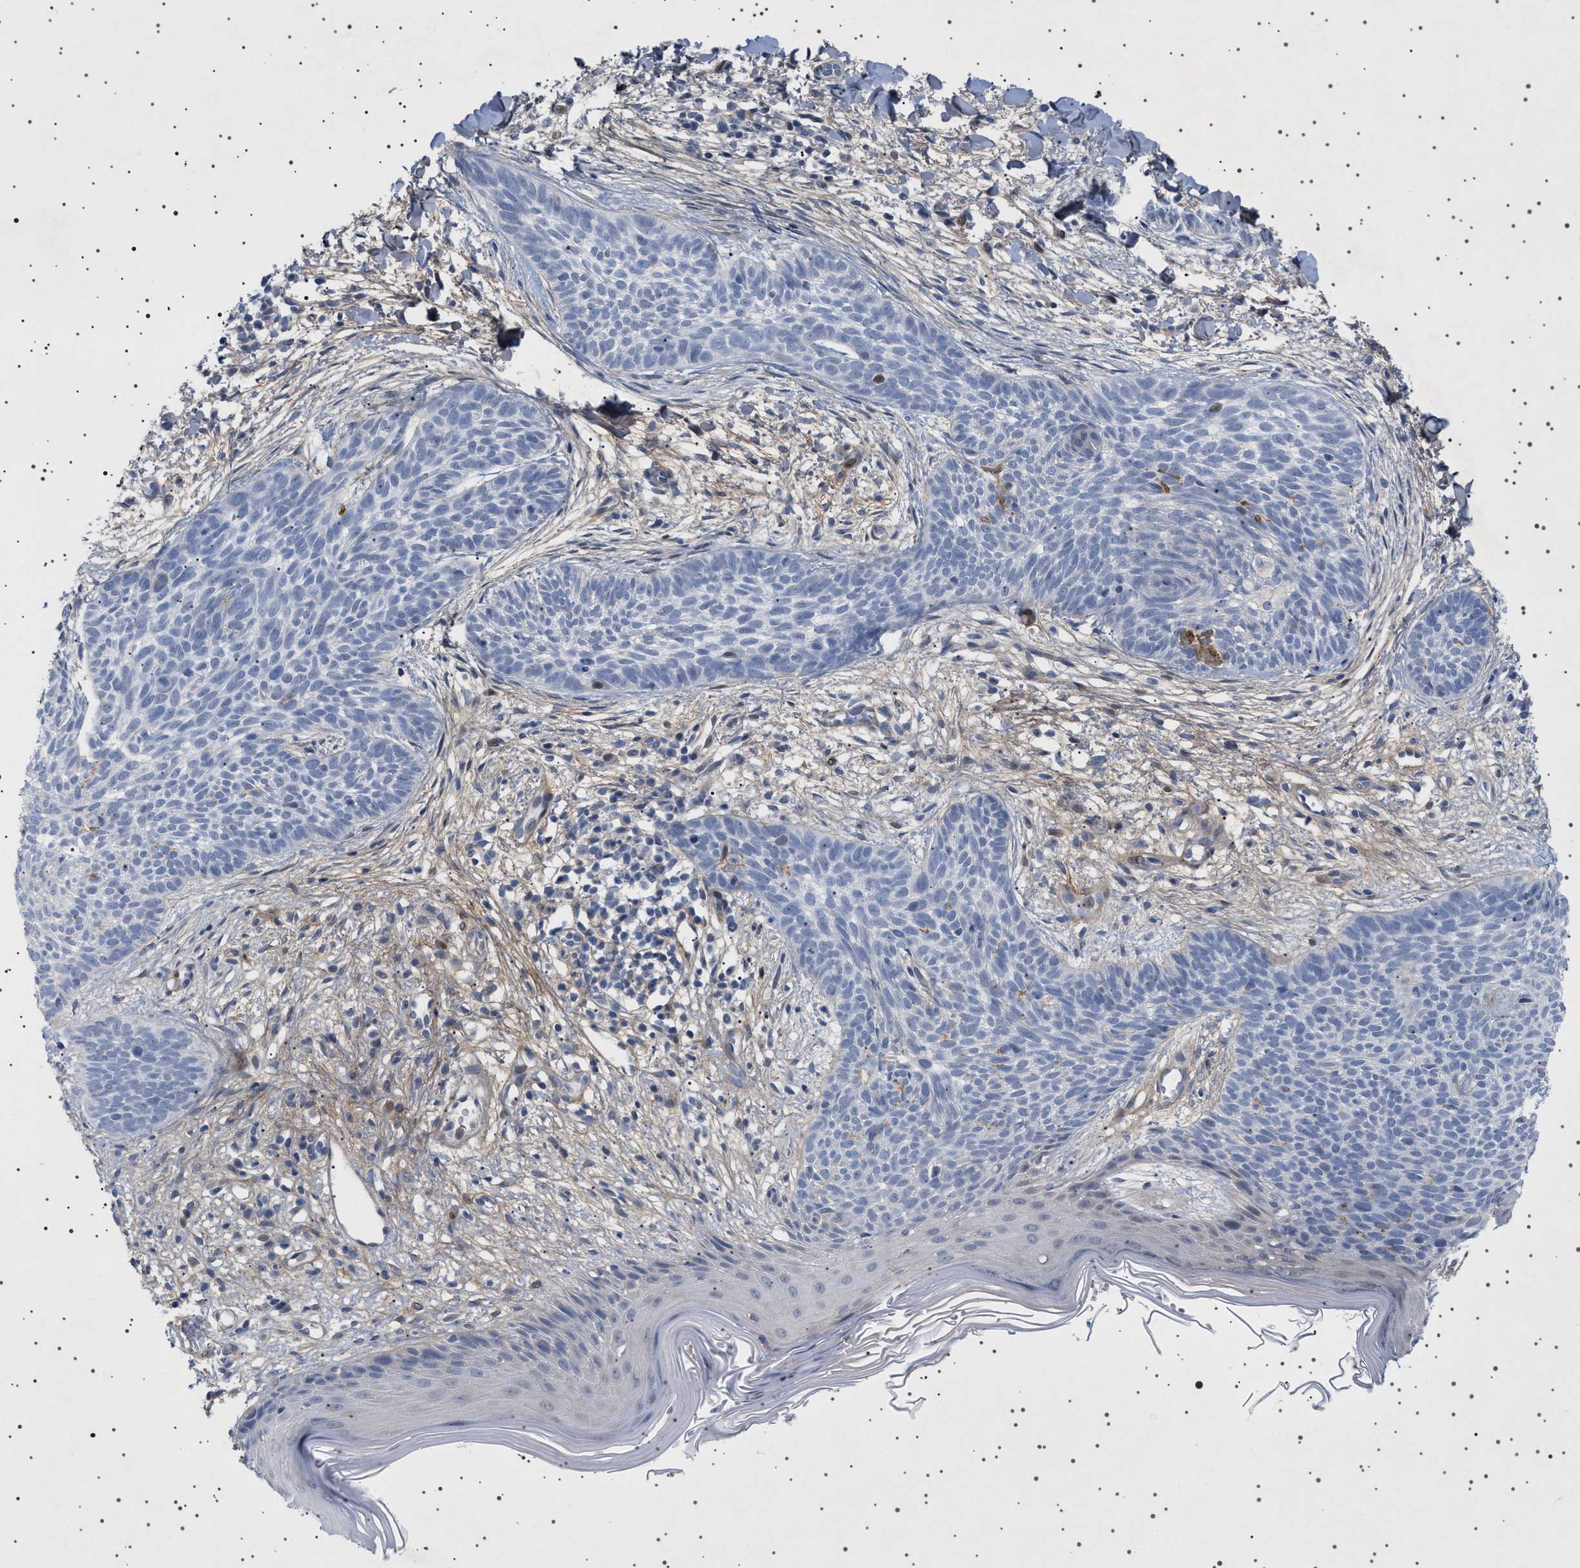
{"staining": {"intensity": "negative", "quantity": "none", "location": "none"}, "tissue": "skin cancer", "cell_type": "Tumor cells", "image_type": "cancer", "snomed": [{"axis": "morphology", "description": "Basal cell carcinoma"}, {"axis": "topography", "description": "Skin"}], "caption": "Tumor cells are negative for protein expression in human skin basal cell carcinoma. (Brightfield microscopy of DAB (3,3'-diaminobenzidine) immunohistochemistry (IHC) at high magnification).", "gene": "HTR1A", "patient": {"sex": "female", "age": 59}}